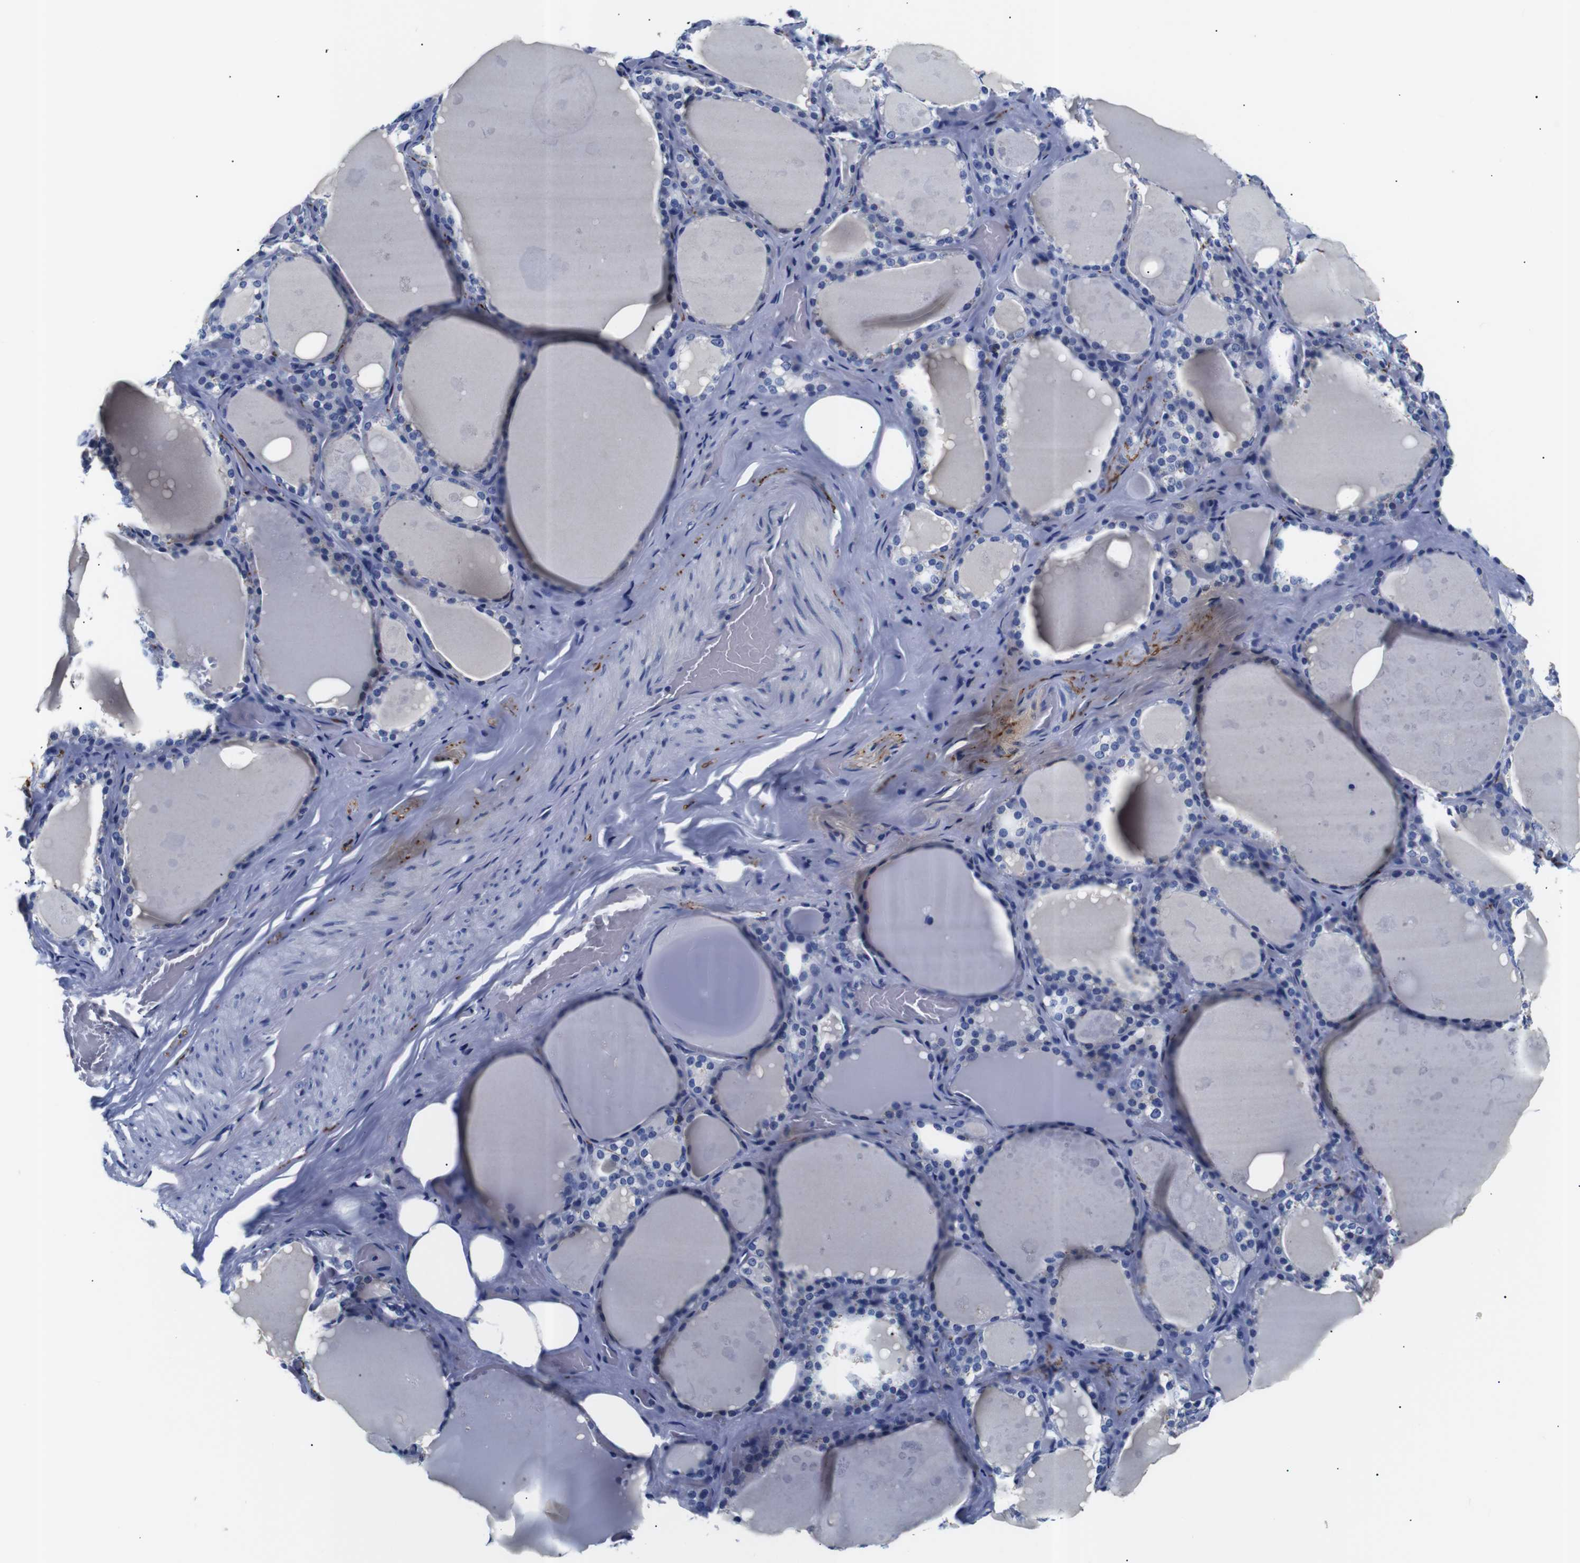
{"staining": {"intensity": "negative", "quantity": "none", "location": "none"}, "tissue": "thyroid gland", "cell_type": "Glandular cells", "image_type": "normal", "snomed": [{"axis": "morphology", "description": "Normal tissue, NOS"}, {"axis": "topography", "description": "Thyroid gland"}], "caption": "This is an immunohistochemistry (IHC) image of benign human thyroid gland. There is no expression in glandular cells.", "gene": "GAP43", "patient": {"sex": "male", "age": 61}}